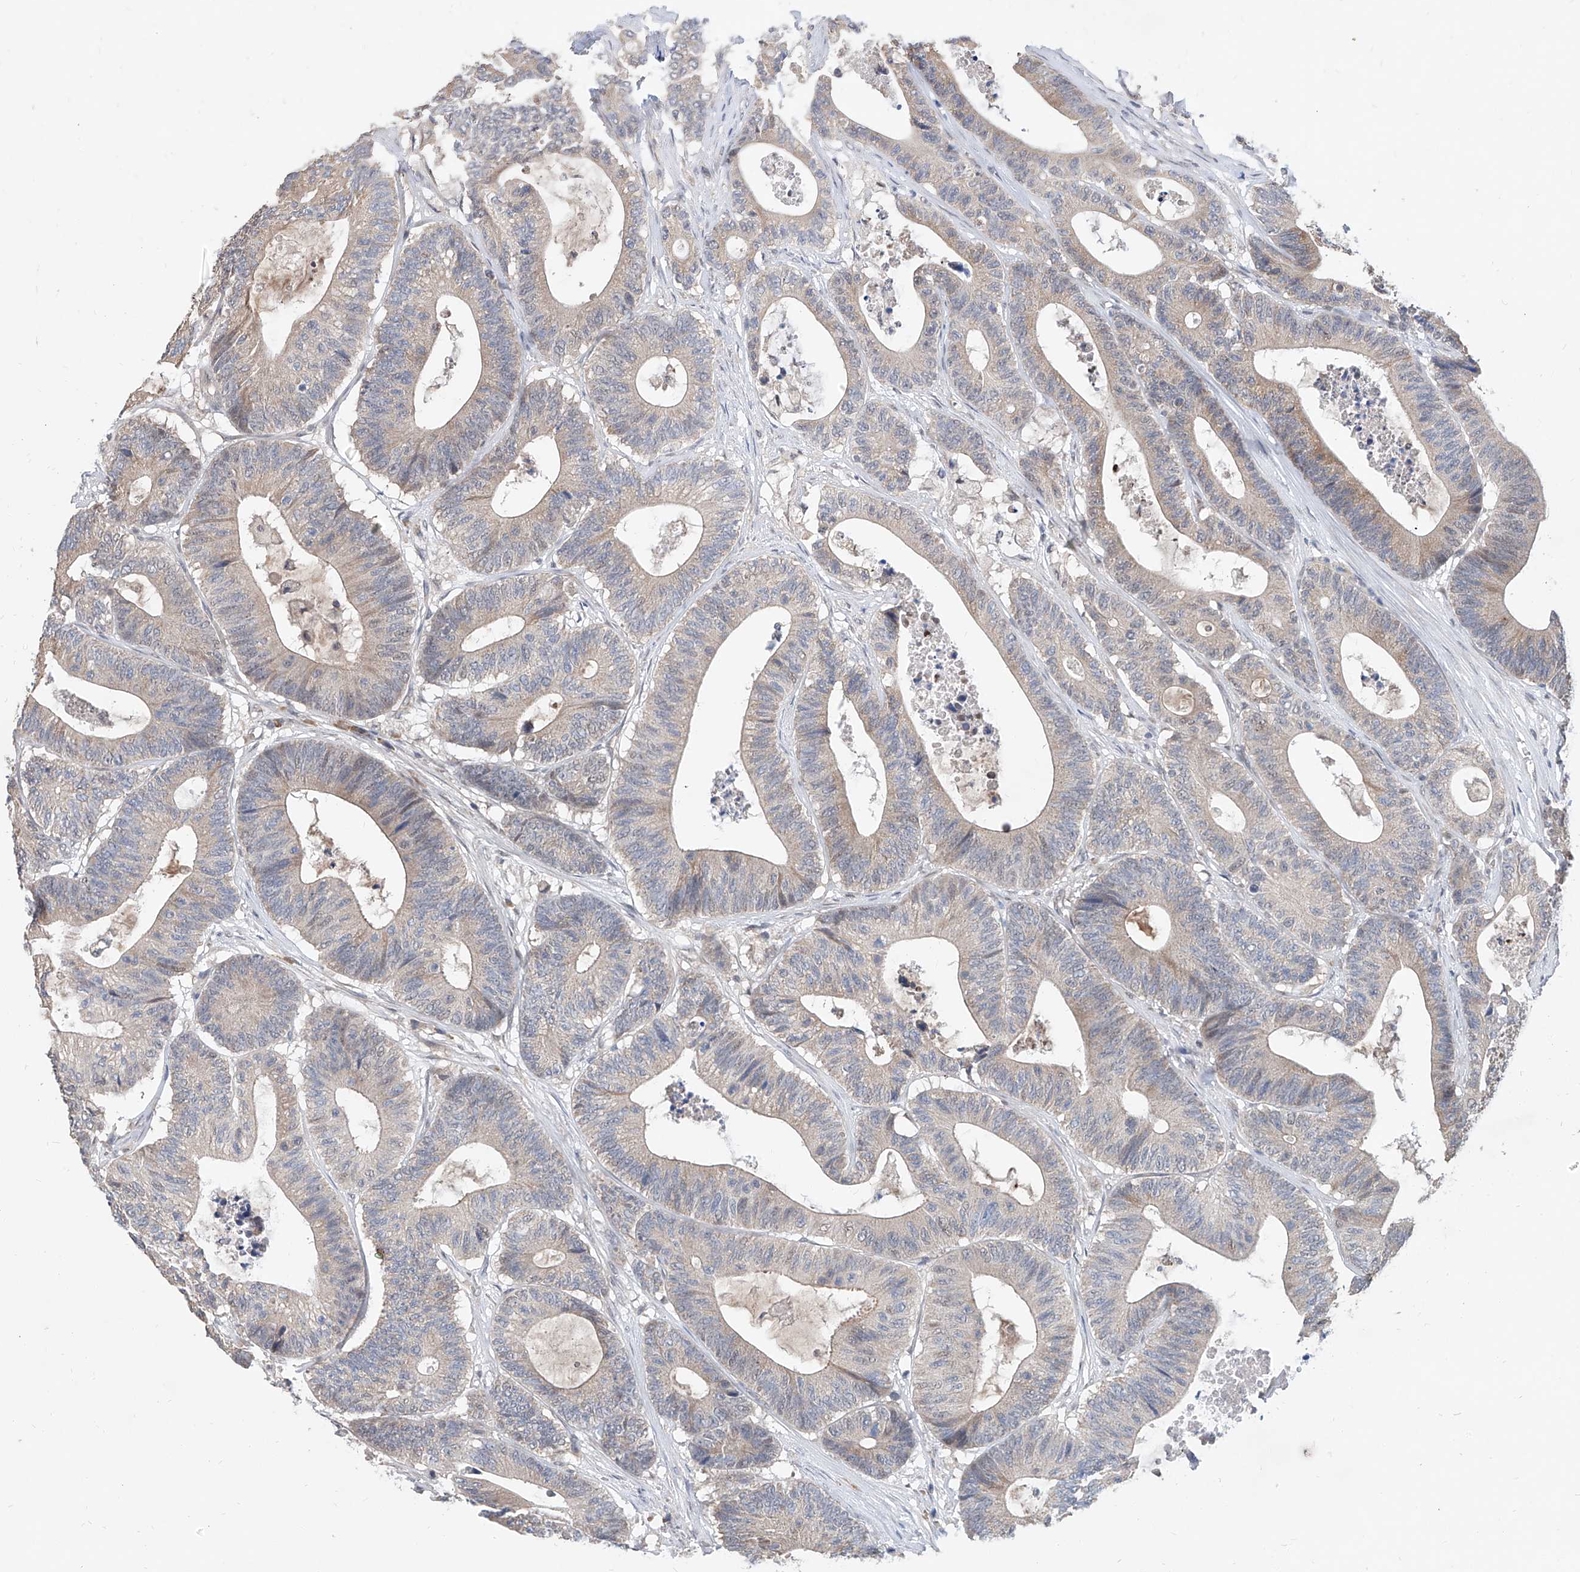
{"staining": {"intensity": "negative", "quantity": "none", "location": "none"}, "tissue": "colorectal cancer", "cell_type": "Tumor cells", "image_type": "cancer", "snomed": [{"axis": "morphology", "description": "Adenocarcinoma, NOS"}, {"axis": "topography", "description": "Colon"}], "caption": "IHC image of neoplastic tissue: colorectal adenocarcinoma stained with DAB (3,3'-diaminobenzidine) demonstrates no significant protein positivity in tumor cells.", "gene": "CARMIL3", "patient": {"sex": "female", "age": 84}}